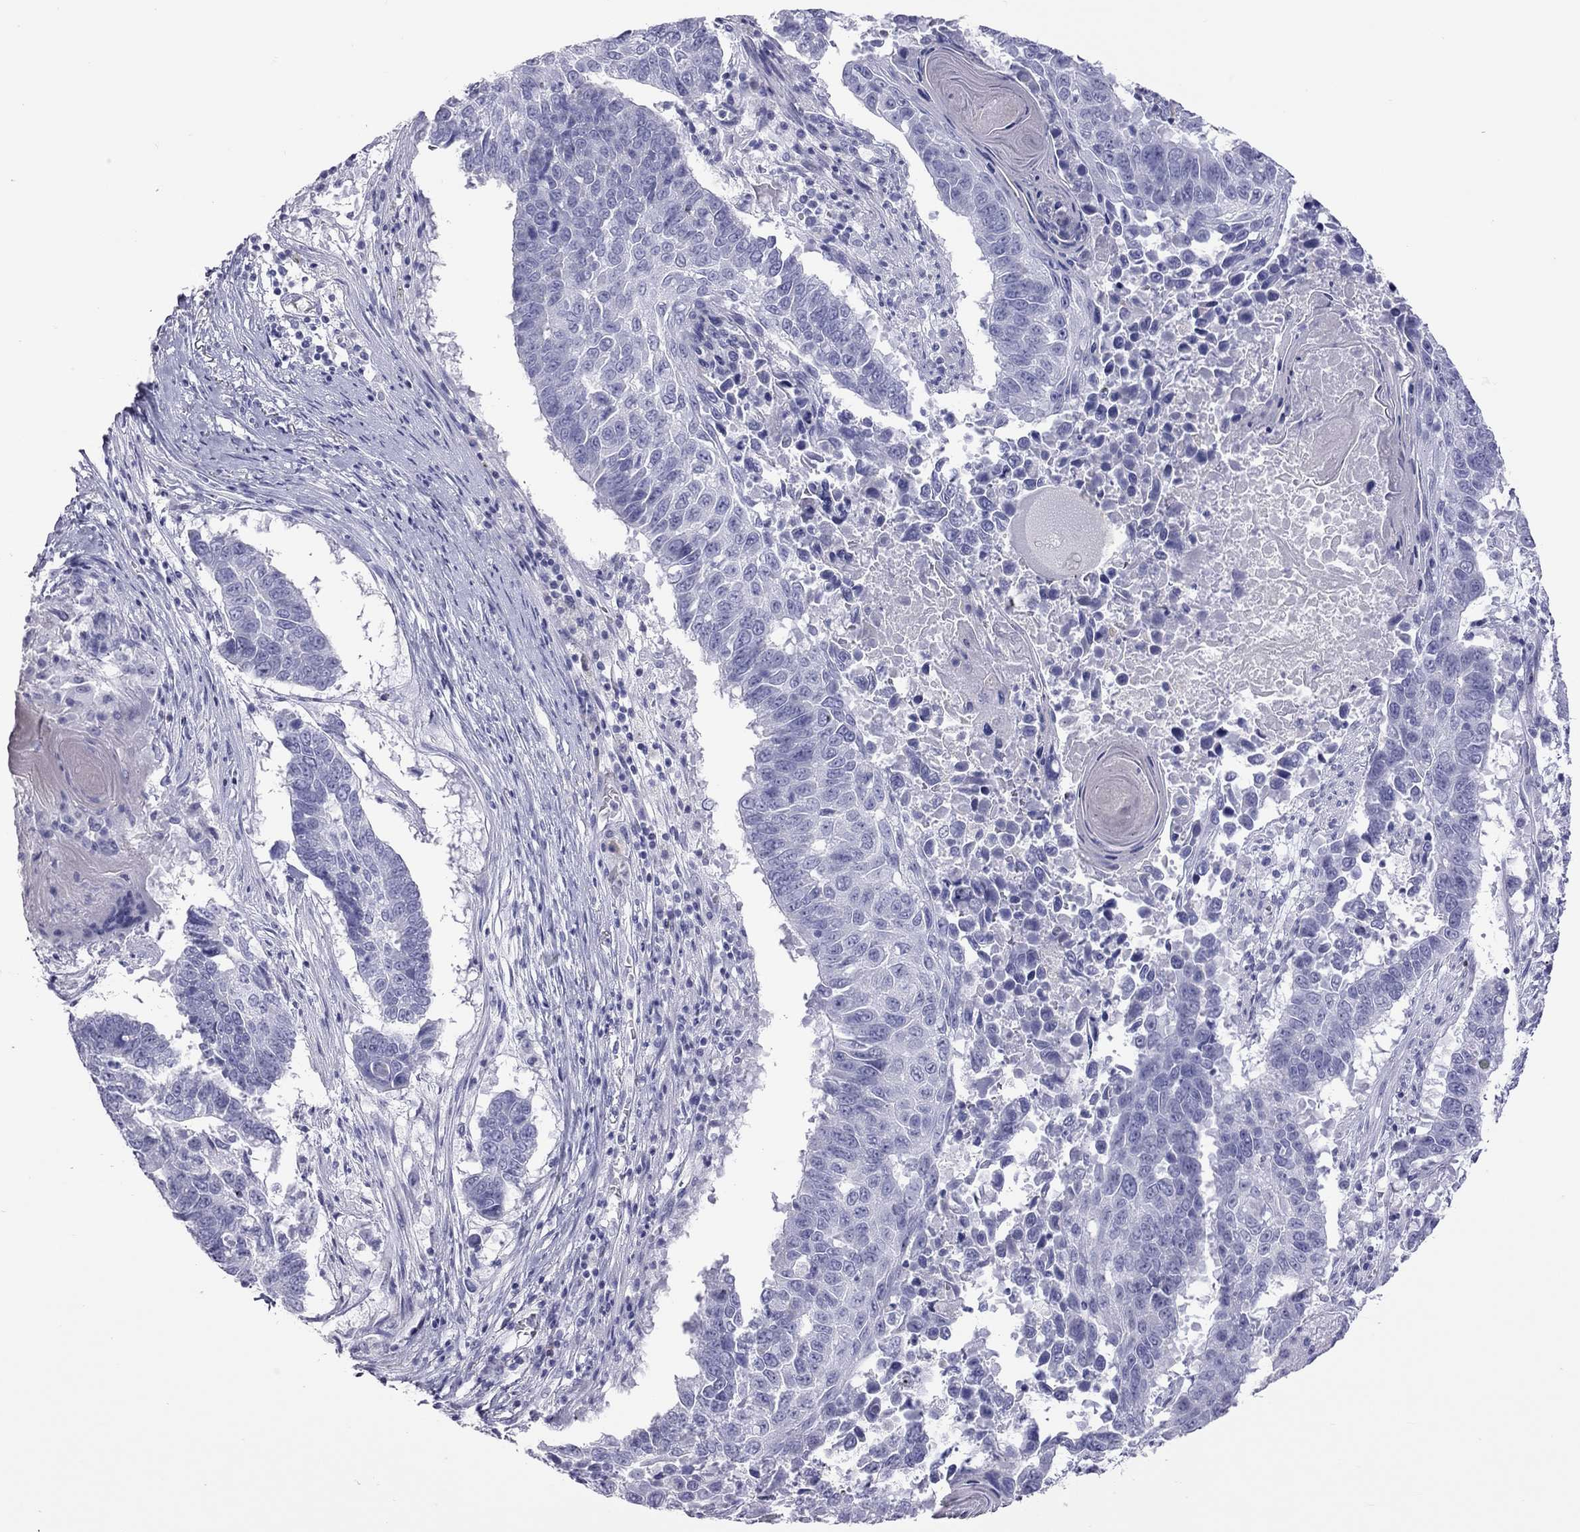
{"staining": {"intensity": "negative", "quantity": "none", "location": "none"}, "tissue": "lung cancer", "cell_type": "Tumor cells", "image_type": "cancer", "snomed": [{"axis": "morphology", "description": "Squamous cell carcinoma, NOS"}, {"axis": "topography", "description": "Lung"}], "caption": "Photomicrograph shows no significant protein expression in tumor cells of lung cancer (squamous cell carcinoma).", "gene": "STAG3", "patient": {"sex": "male", "age": 73}}